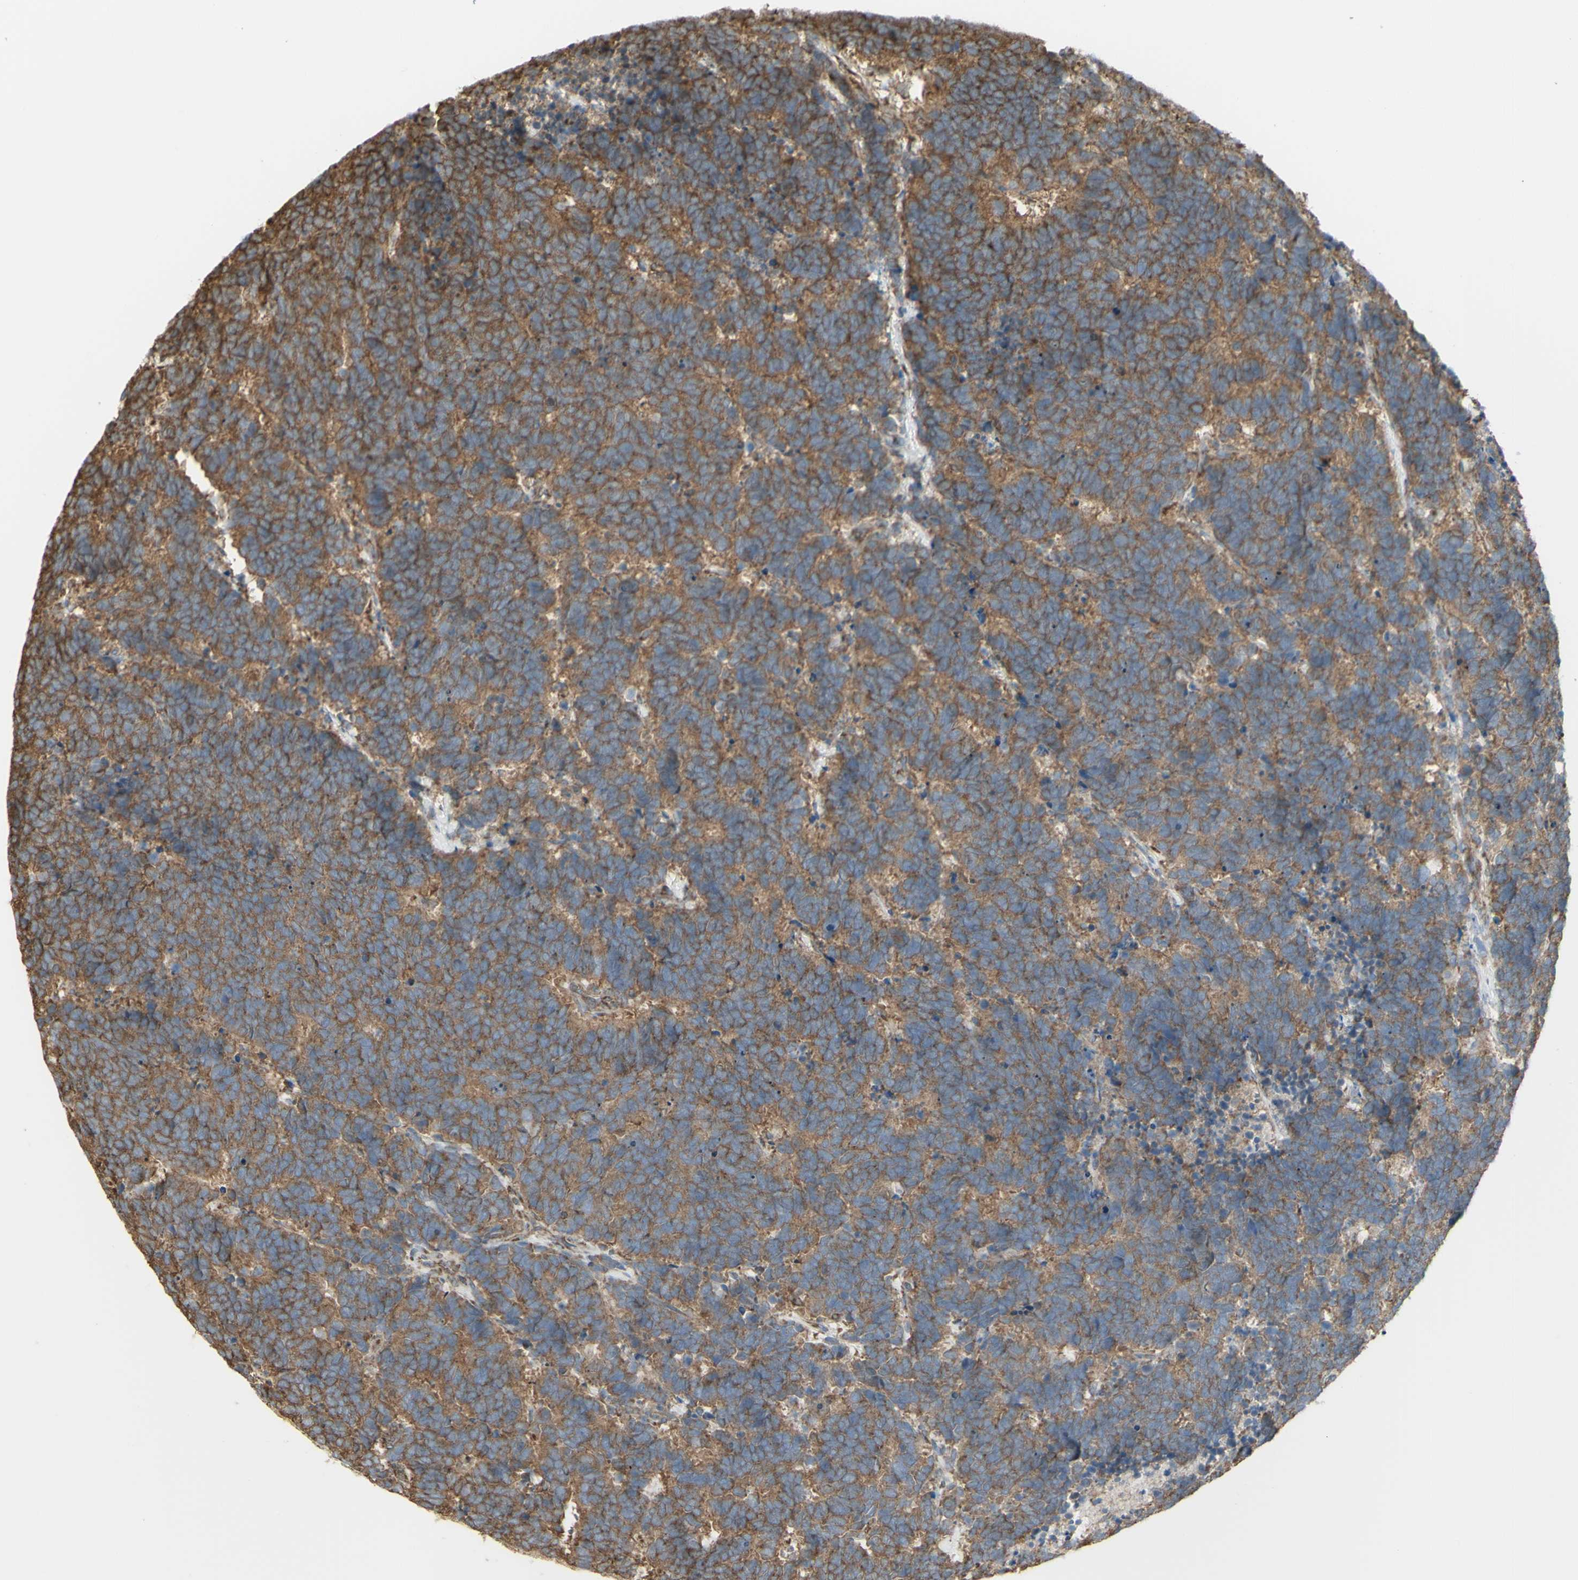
{"staining": {"intensity": "moderate", "quantity": ">75%", "location": "cytoplasmic/membranous"}, "tissue": "carcinoid", "cell_type": "Tumor cells", "image_type": "cancer", "snomed": [{"axis": "morphology", "description": "Carcinoma, NOS"}, {"axis": "morphology", "description": "Carcinoid, malignant, NOS"}, {"axis": "topography", "description": "Urinary bladder"}], "caption": "Protein expression analysis of human carcinoid reveals moderate cytoplasmic/membranous staining in approximately >75% of tumor cells.", "gene": "EEF1B2", "patient": {"sex": "male", "age": 57}}